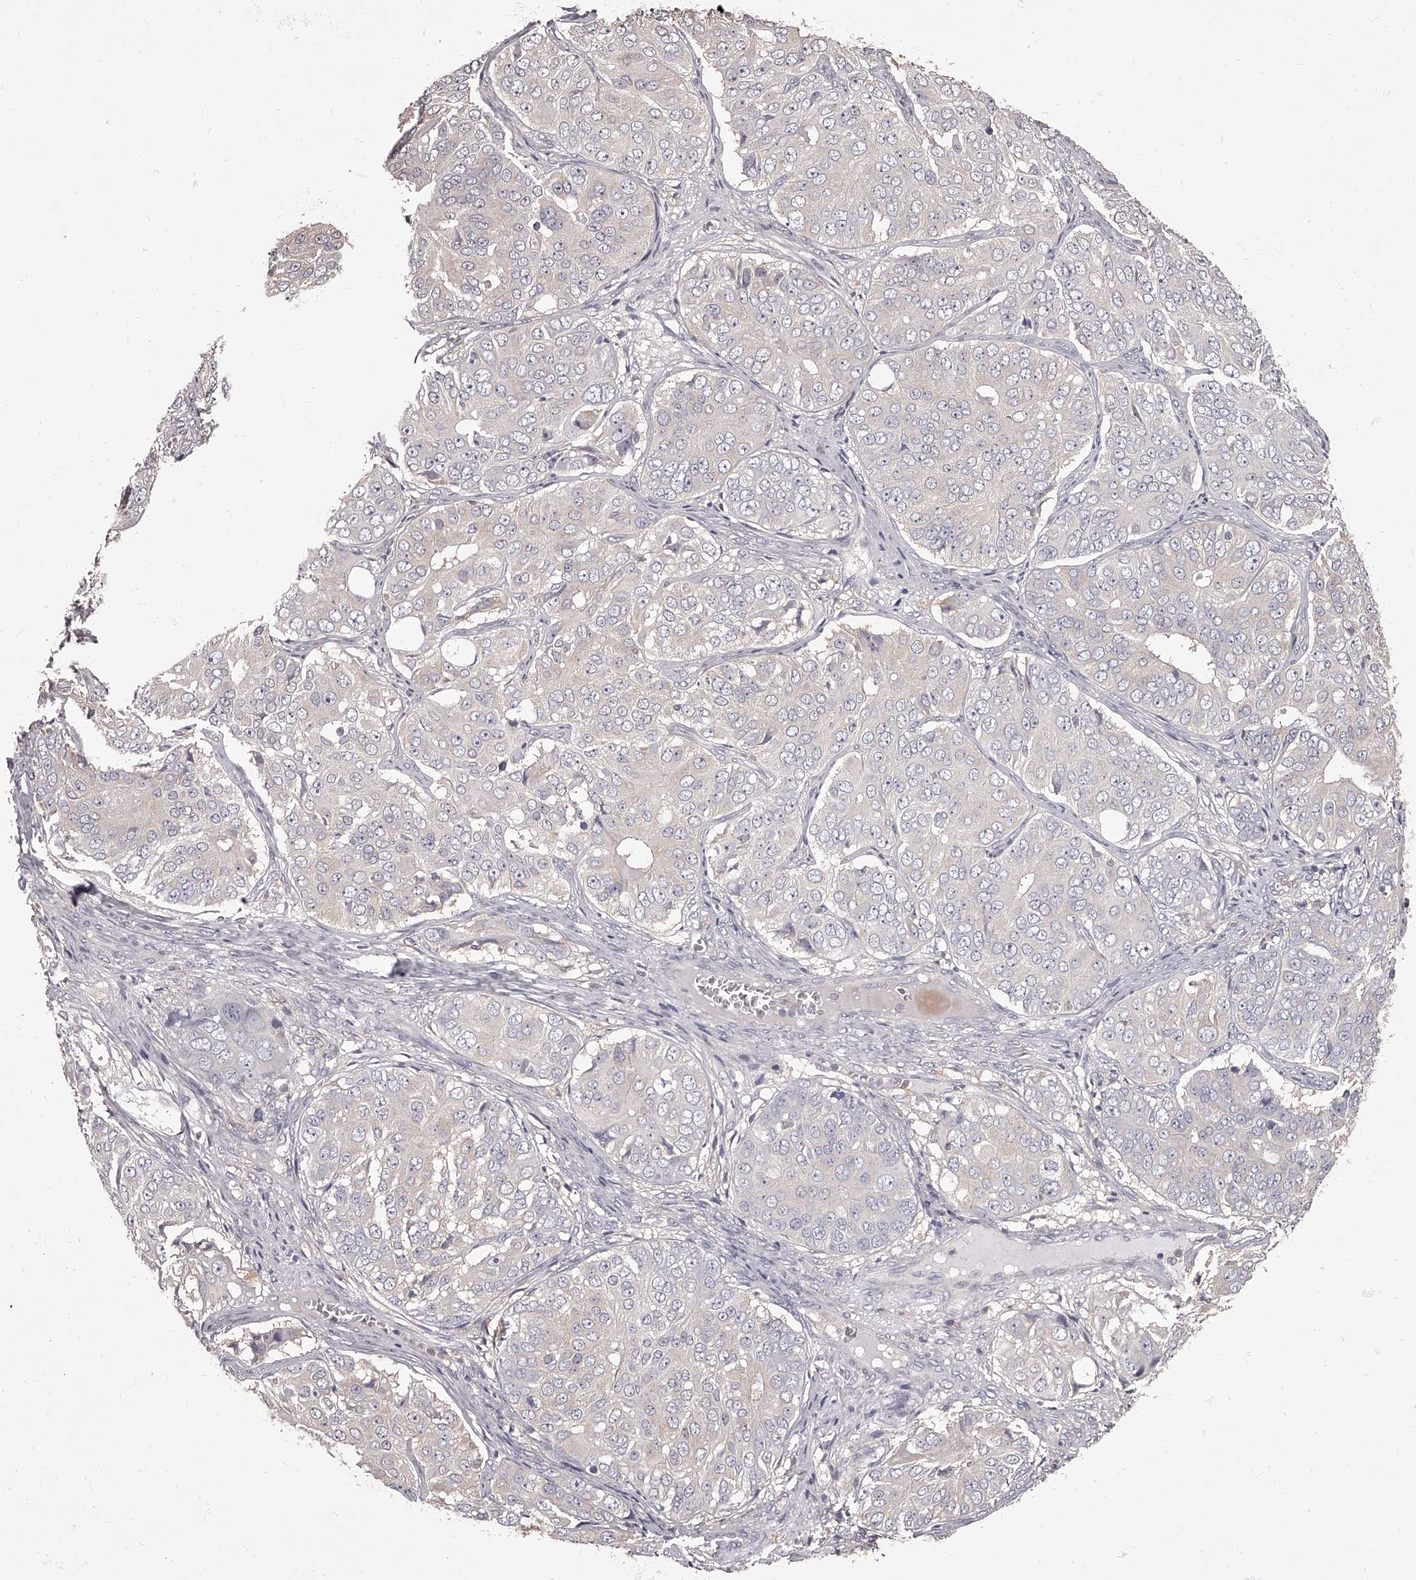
{"staining": {"intensity": "negative", "quantity": "none", "location": "none"}, "tissue": "ovarian cancer", "cell_type": "Tumor cells", "image_type": "cancer", "snomed": [{"axis": "morphology", "description": "Carcinoma, endometroid"}, {"axis": "topography", "description": "Ovary"}], "caption": "IHC histopathology image of human endometroid carcinoma (ovarian) stained for a protein (brown), which shows no staining in tumor cells.", "gene": "APEH", "patient": {"sex": "female", "age": 51}}